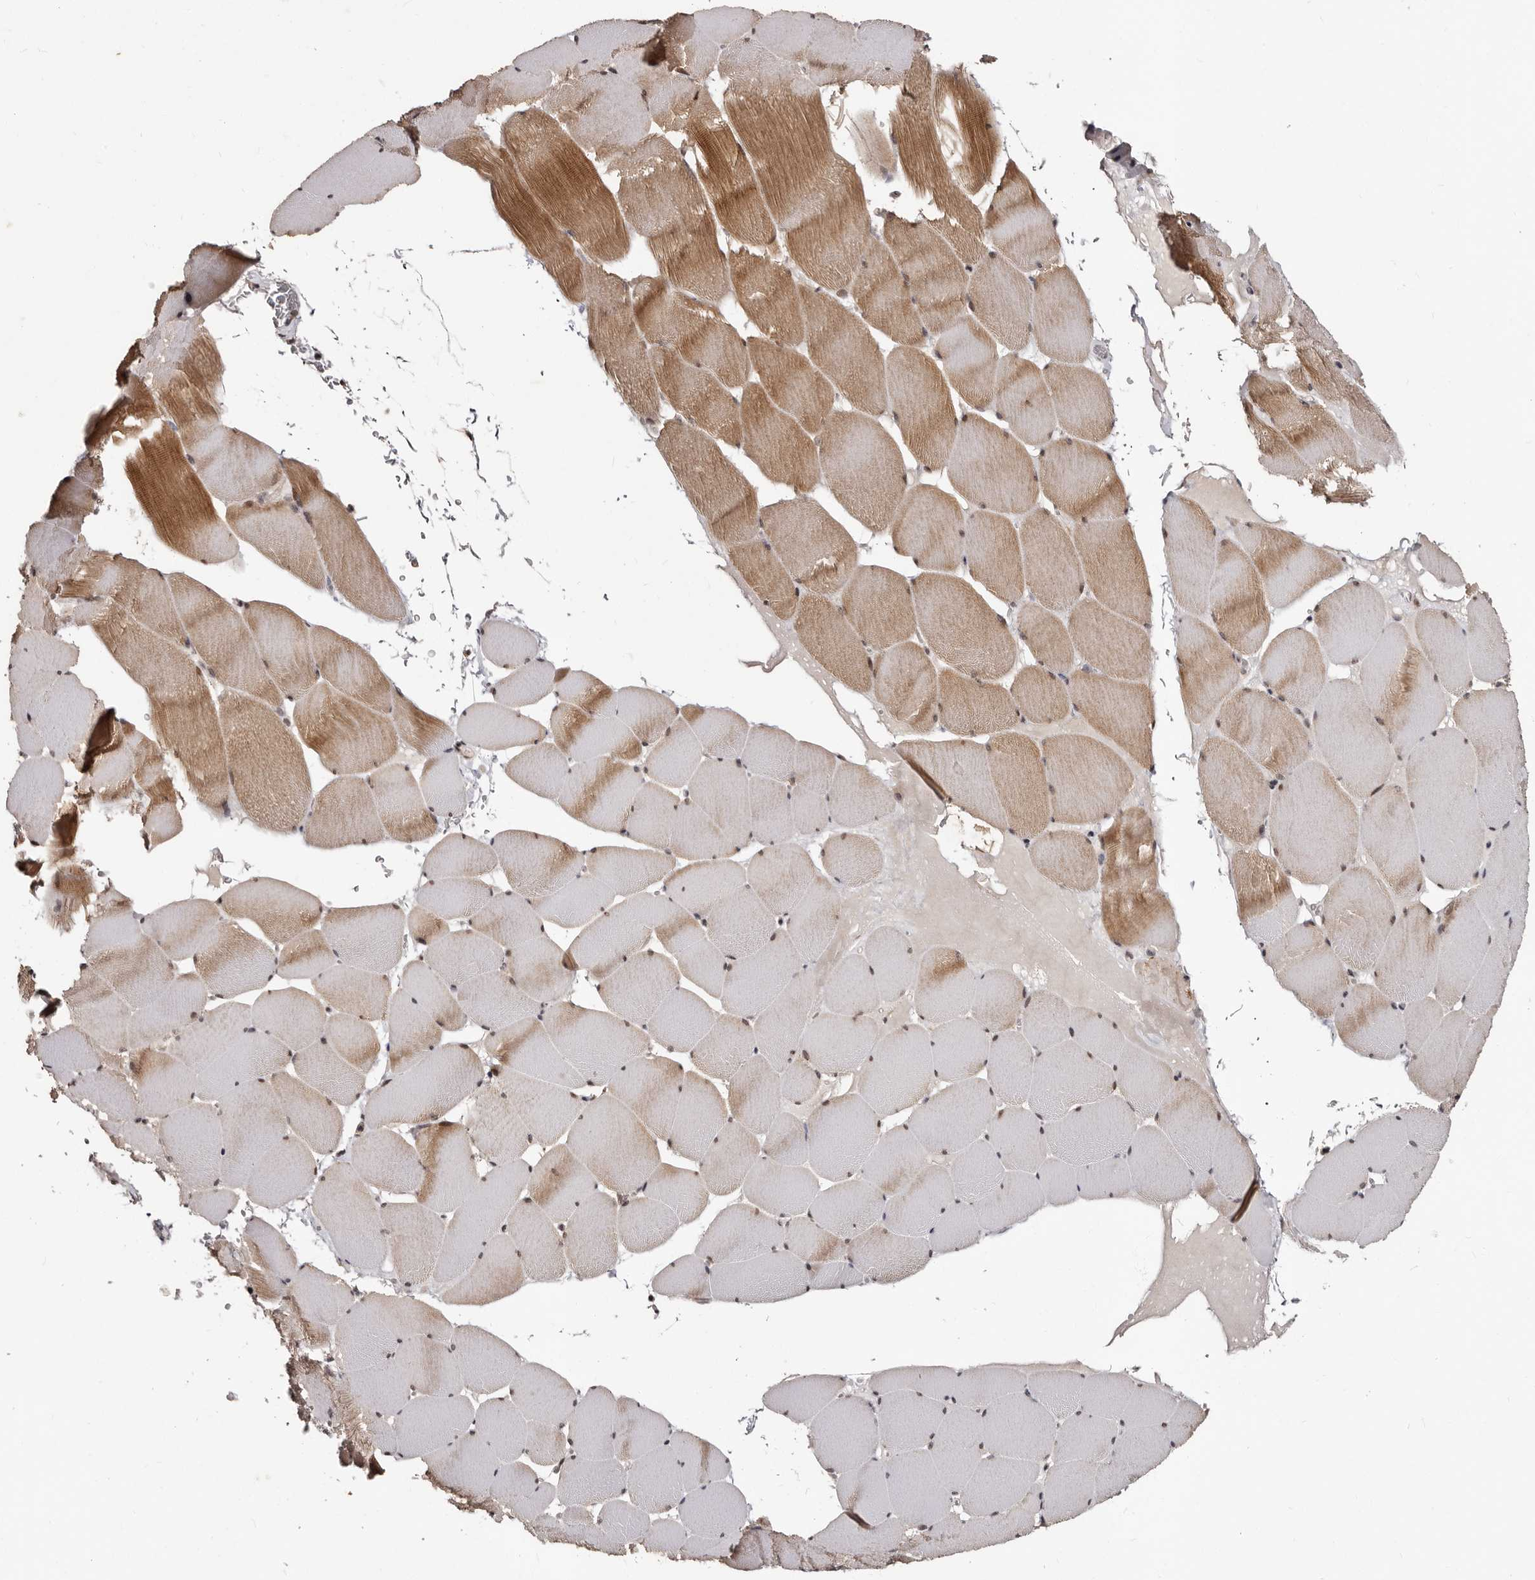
{"staining": {"intensity": "moderate", "quantity": "25%-75%", "location": "cytoplasmic/membranous"}, "tissue": "skeletal muscle", "cell_type": "Myocytes", "image_type": "normal", "snomed": [{"axis": "morphology", "description": "Normal tissue, NOS"}, {"axis": "topography", "description": "Skeletal muscle"}], "caption": "This micrograph demonstrates benign skeletal muscle stained with immunohistochemistry (IHC) to label a protein in brown. The cytoplasmic/membranous of myocytes show moderate positivity for the protein. Nuclei are counter-stained blue.", "gene": "TBC1D22B", "patient": {"sex": "male", "age": 62}}